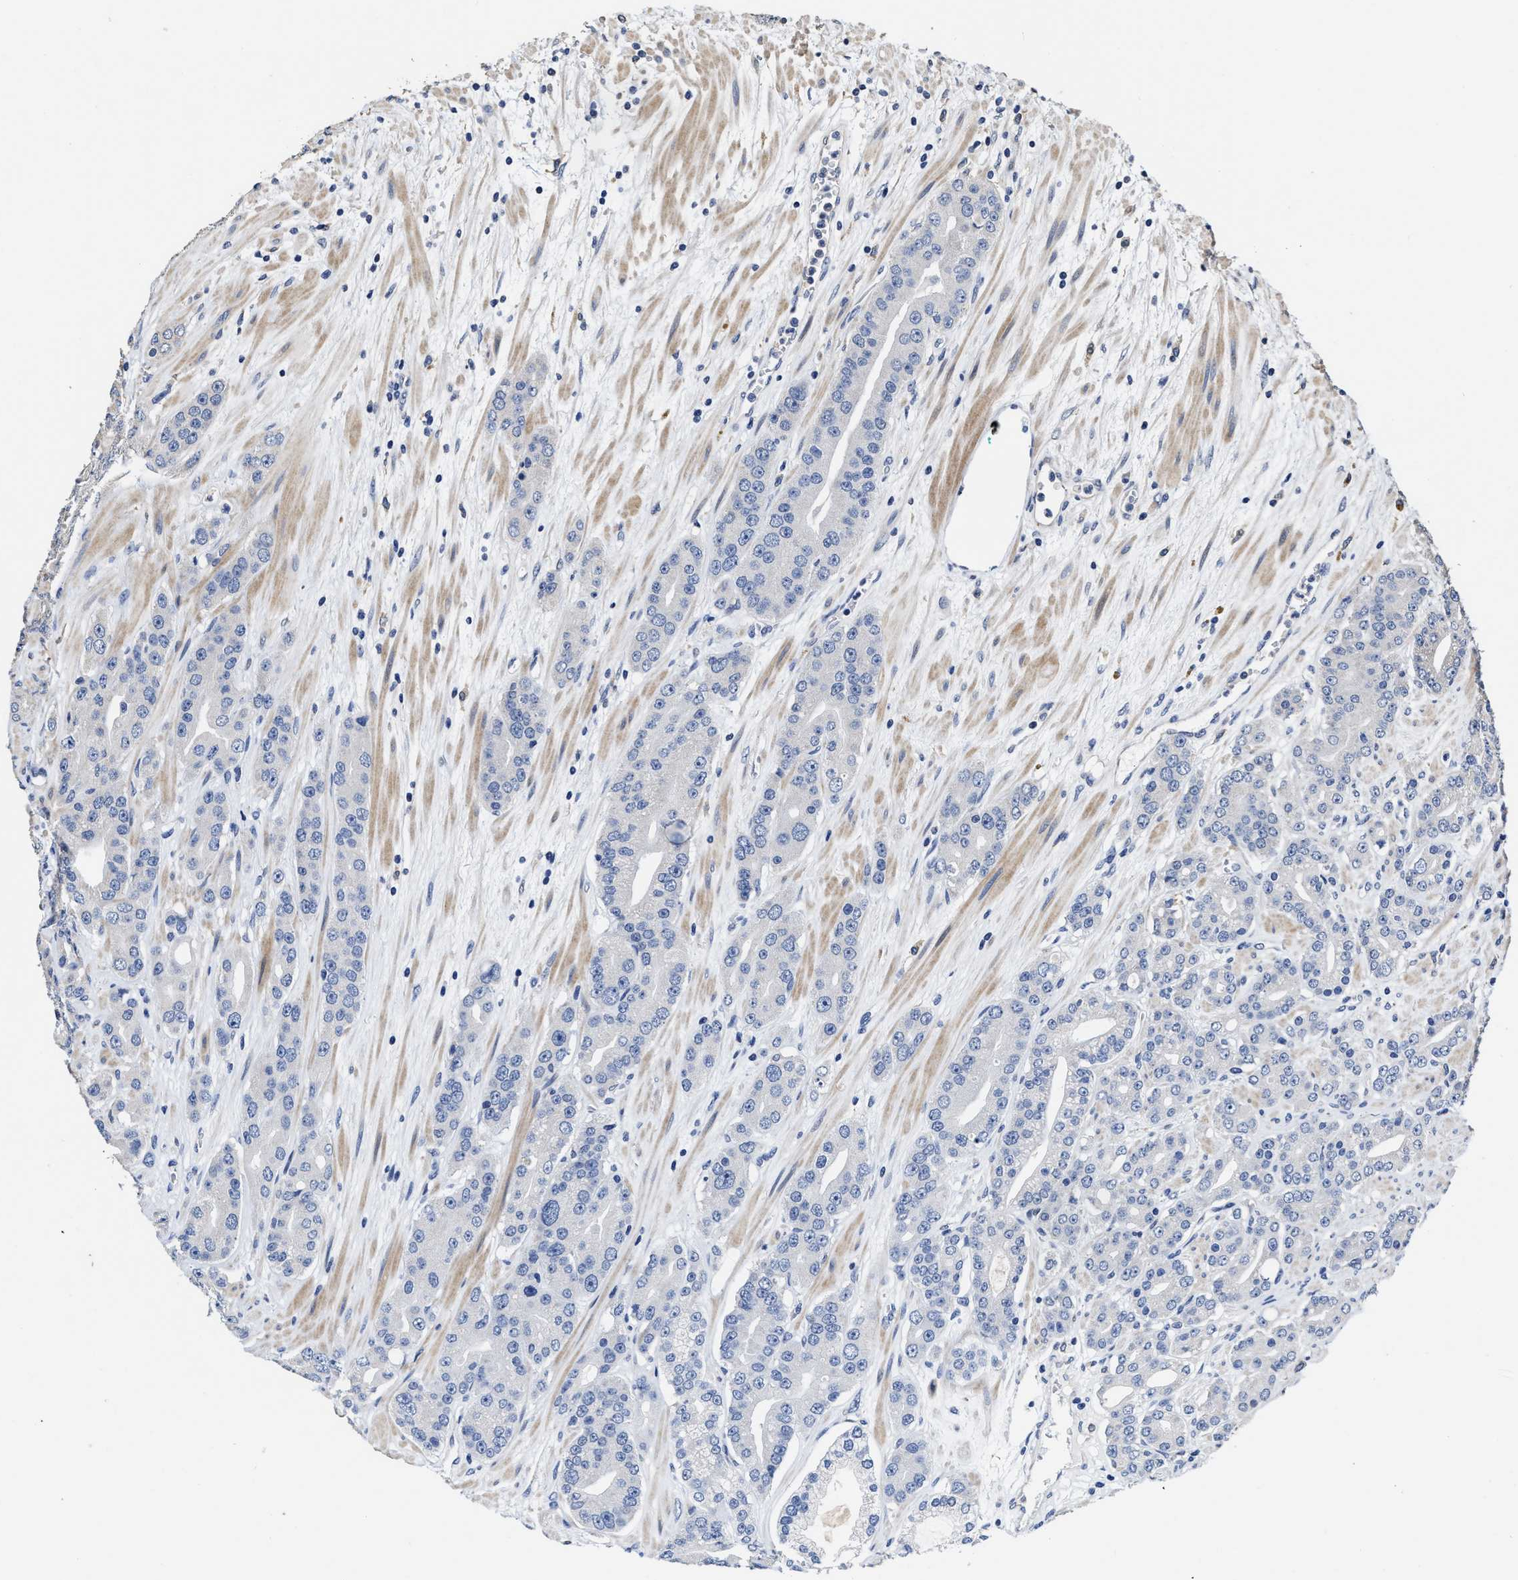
{"staining": {"intensity": "negative", "quantity": "none", "location": "none"}, "tissue": "prostate cancer", "cell_type": "Tumor cells", "image_type": "cancer", "snomed": [{"axis": "morphology", "description": "Adenocarcinoma, High grade"}, {"axis": "topography", "description": "Prostate"}], "caption": "Immunohistochemical staining of prostate cancer (high-grade adenocarcinoma) demonstrates no significant expression in tumor cells.", "gene": "ZFAT", "patient": {"sex": "male", "age": 71}}